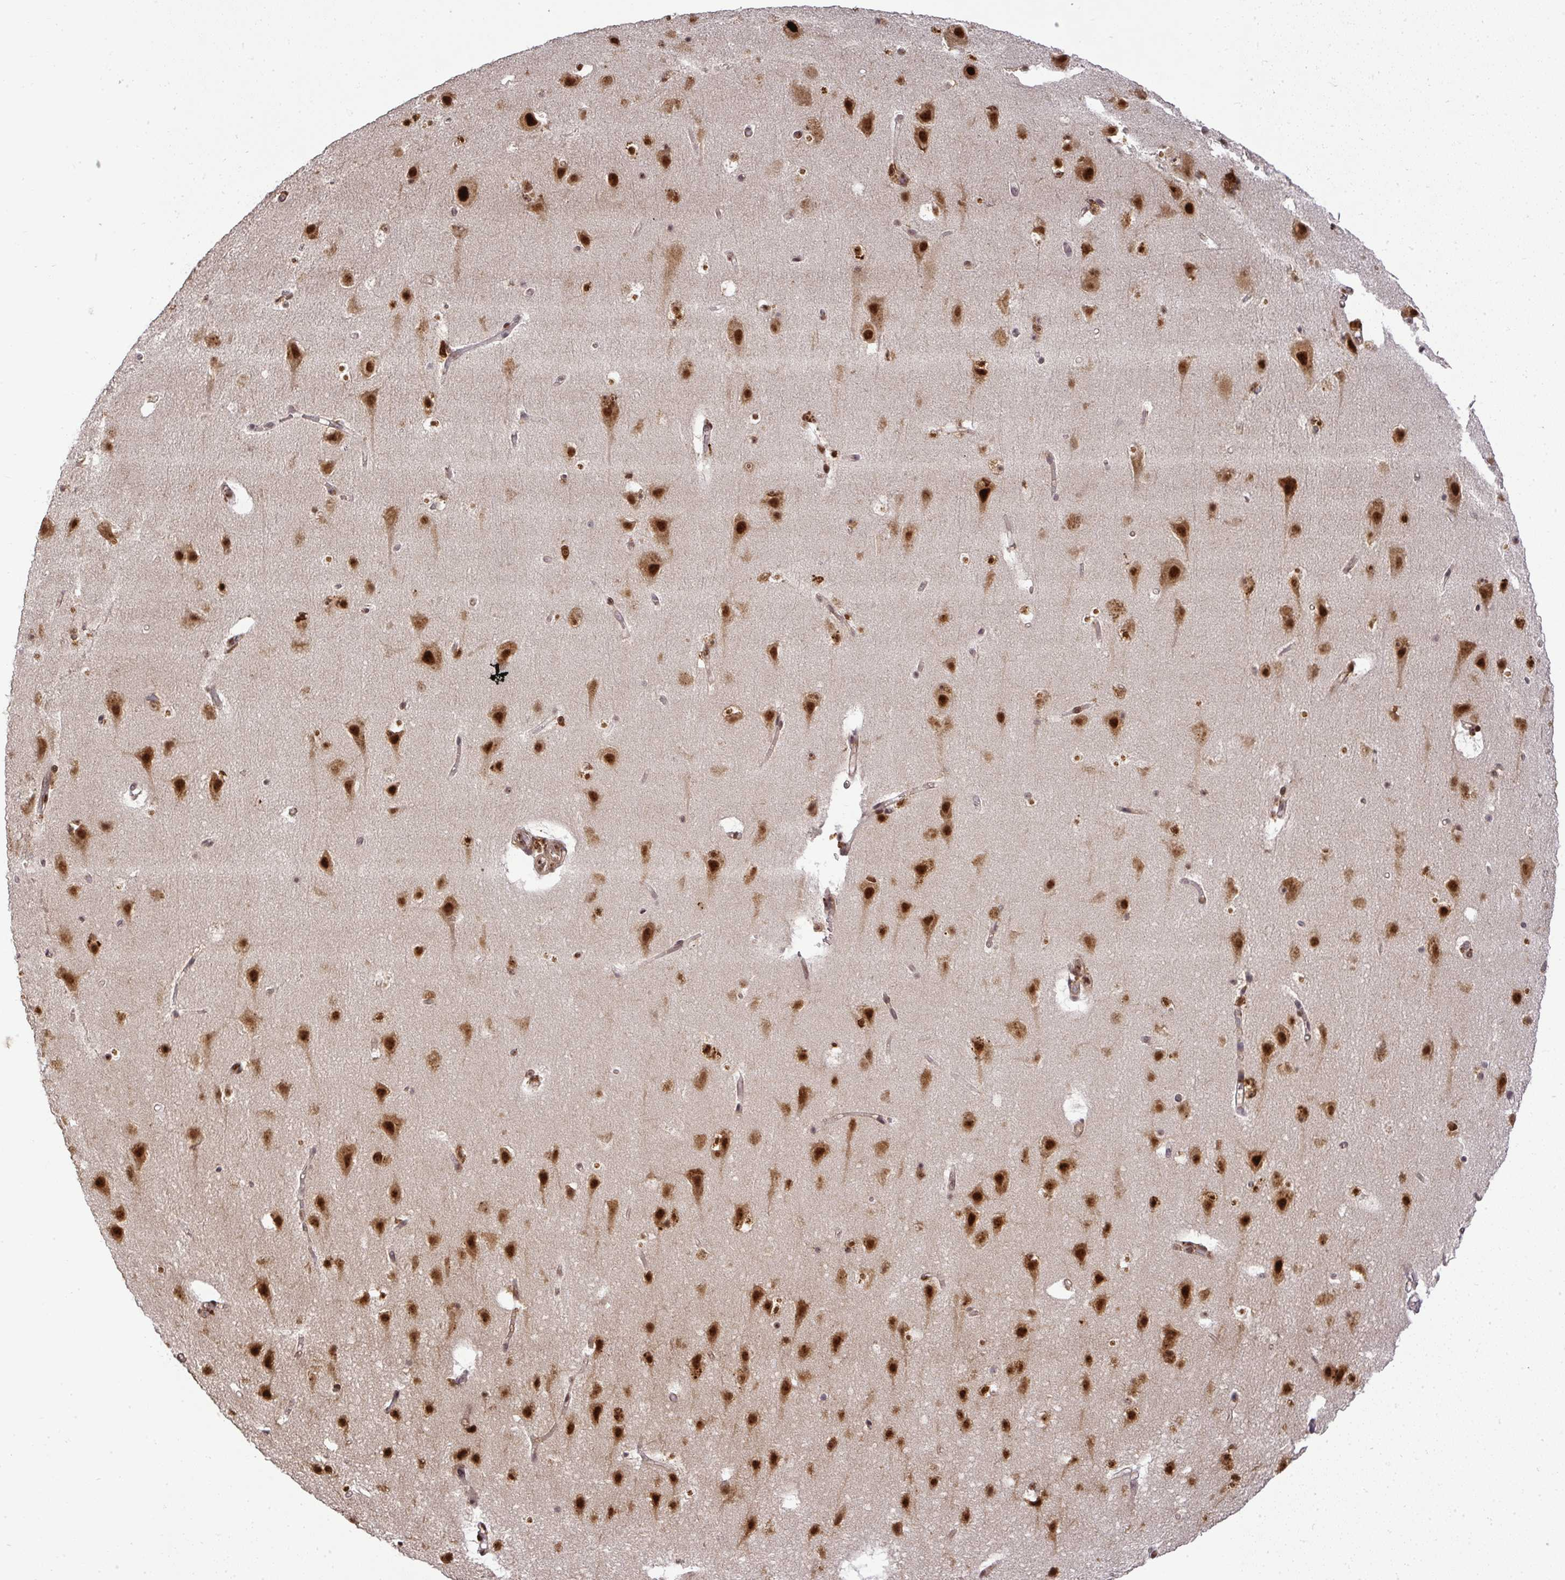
{"staining": {"intensity": "moderate", "quantity": ">75%", "location": "nuclear"}, "tissue": "cerebral cortex", "cell_type": "Endothelial cells", "image_type": "normal", "snomed": [{"axis": "morphology", "description": "Normal tissue, NOS"}, {"axis": "topography", "description": "Cerebral cortex"}], "caption": "Brown immunohistochemical staining in normal human cerebral cortex exhibits moderate nuclear staining in about >75% of endothelial cells. The staining is performed using DAB (3,3'-diaminobenzidine) brown chromogen to label protein expression. The nuclei are counter-stained blue using hematoxylin.", "gene": "U2AF1L4", "patient": {"sex": "female", "age": 42}}